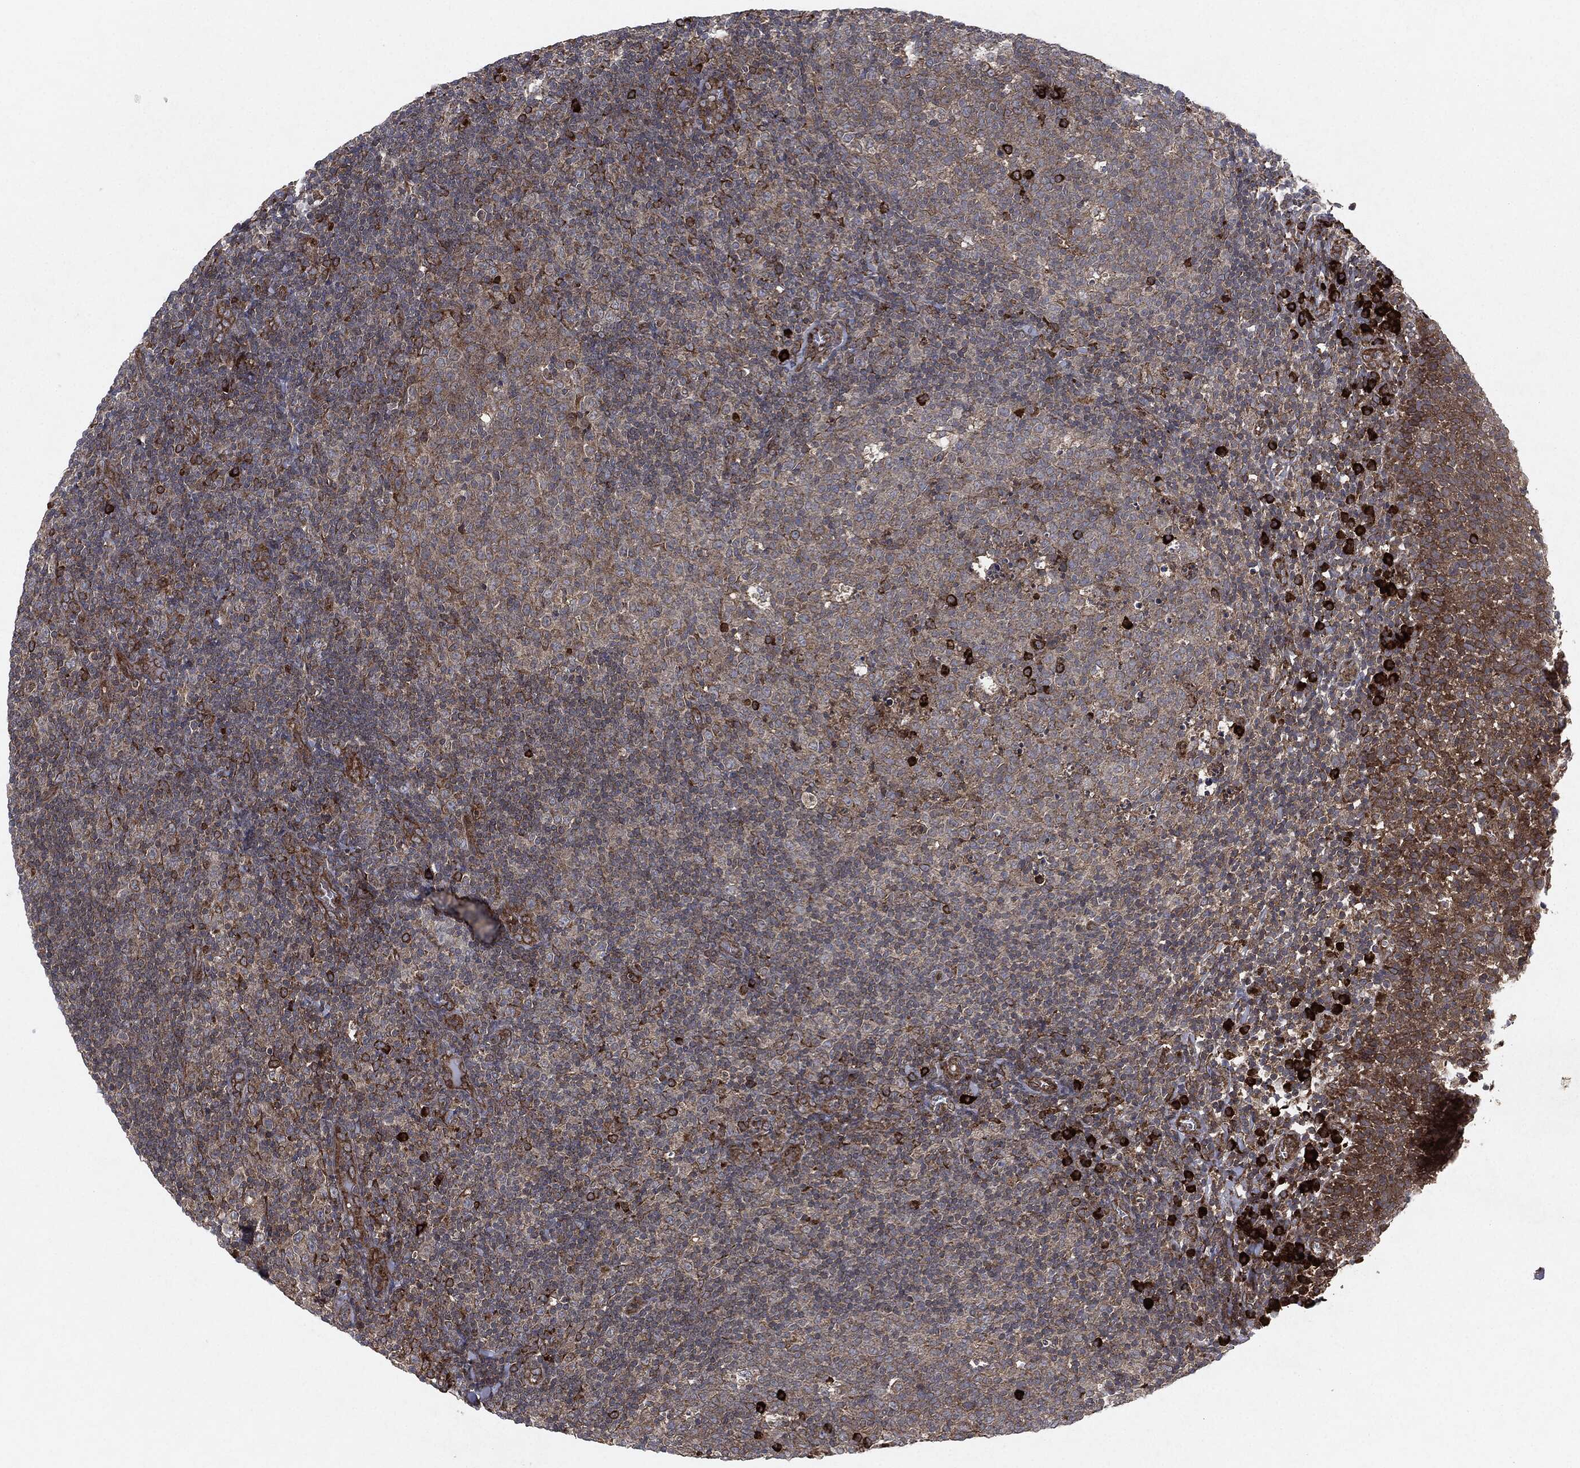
{"staining": {"intensity": "strong", "quantity": "<25%", "location": "cytoplasmic/membranous"}, "tissue": "tonsil", "cell_type": "Germinal center cells", "image_type": "normal", "snomed": [{"axis": "morphology", "description": "Normal tissue, NOS"}, {"axis": "topography", "description": "Tonsil"}], "caption": "About <25% of germinal center cells in normal human tonsil reveal strong cytoplasmic/membranous protein expression as visualized by brown immunohistochemical staining.", "gene": "RAF1", "patient": {"sex": "female", "age": 5}}